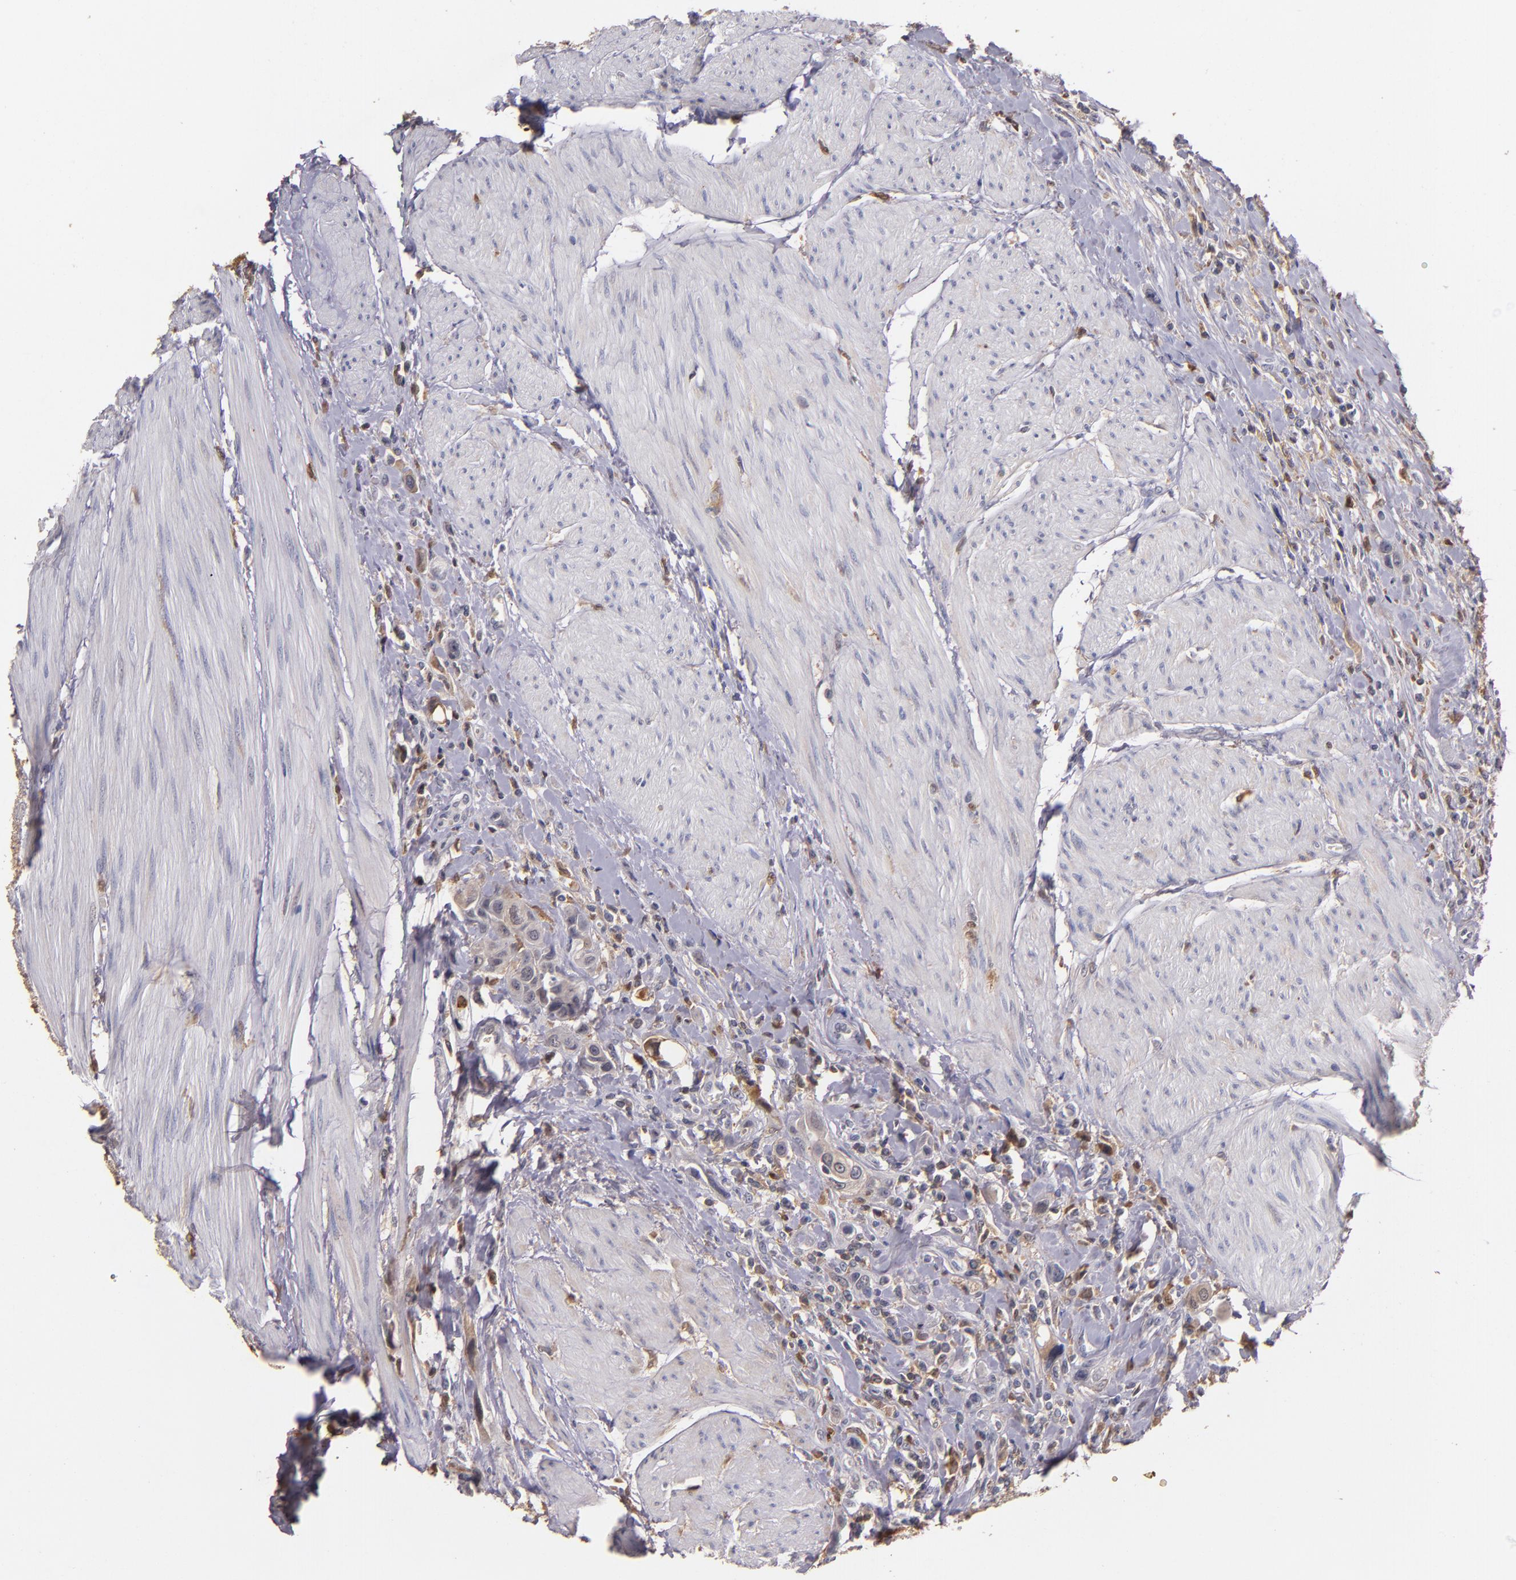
{"staining": {"intensity": "weak", "quantity": ">75%", "location": "cytoplasmic/membranous"}, "tissue": "urothelial cancer", "cell_type": "Tumor cells", "image_type": "cancer", "snomed": [{"axis": "morphology", "description": "Urothelial carcinoma, High grade"}, {"axis": "topography", "description": "Urinary bladder"}], "caption": "DAB (3,3'-diaminobenzidine) immunohistochemical staining of high-grade urothelial carcinoma shows weak cytoplasmic/membranous protein positivity in approximately >75% of tumor cells. Immunohistochemistry (ihc) stains the protein in brown and the nuclei are stained blue.", "gene": "PTS", "patient": {"sex": "male", "age": 50}}